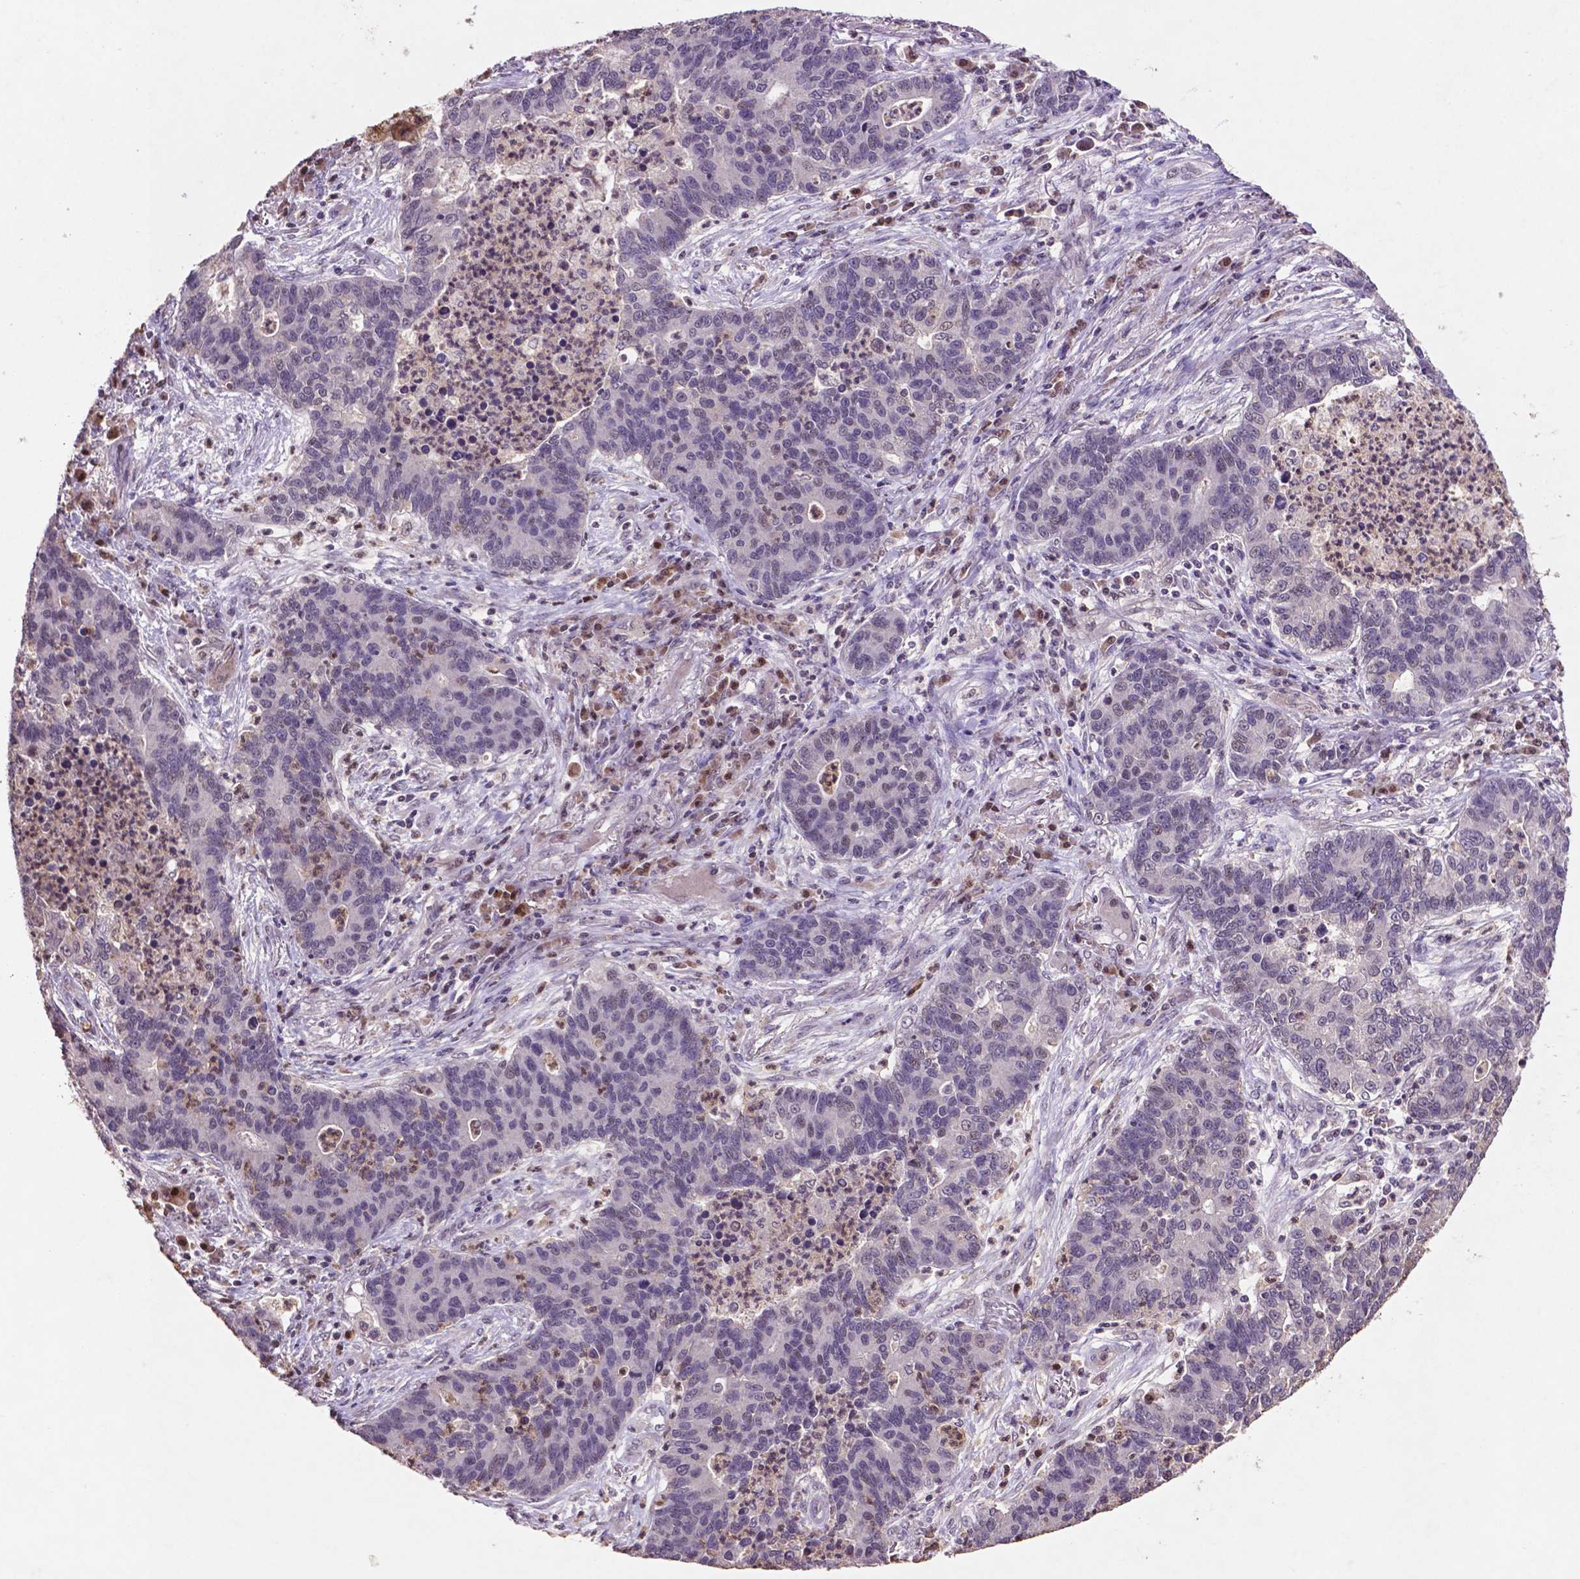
{"staining": {"intensity": "negative", "quantity": "none", "location": "none"}, "tissue": "lung cancer", "cell_type": "Tumor cells", "image_type": "cancer", "snomed": [{"axis": "morphology", "description": "Adenocarcinoma, NOS"}, {"axis": "topography", "description": "Lung"}], "caption": "Human lung cancer (adenocarcinoma) stained for a protein using IHC demonstrates no expression in tumor cells.", "gene": "GLRX", "patient": {"sex": "female", "age": 57}}